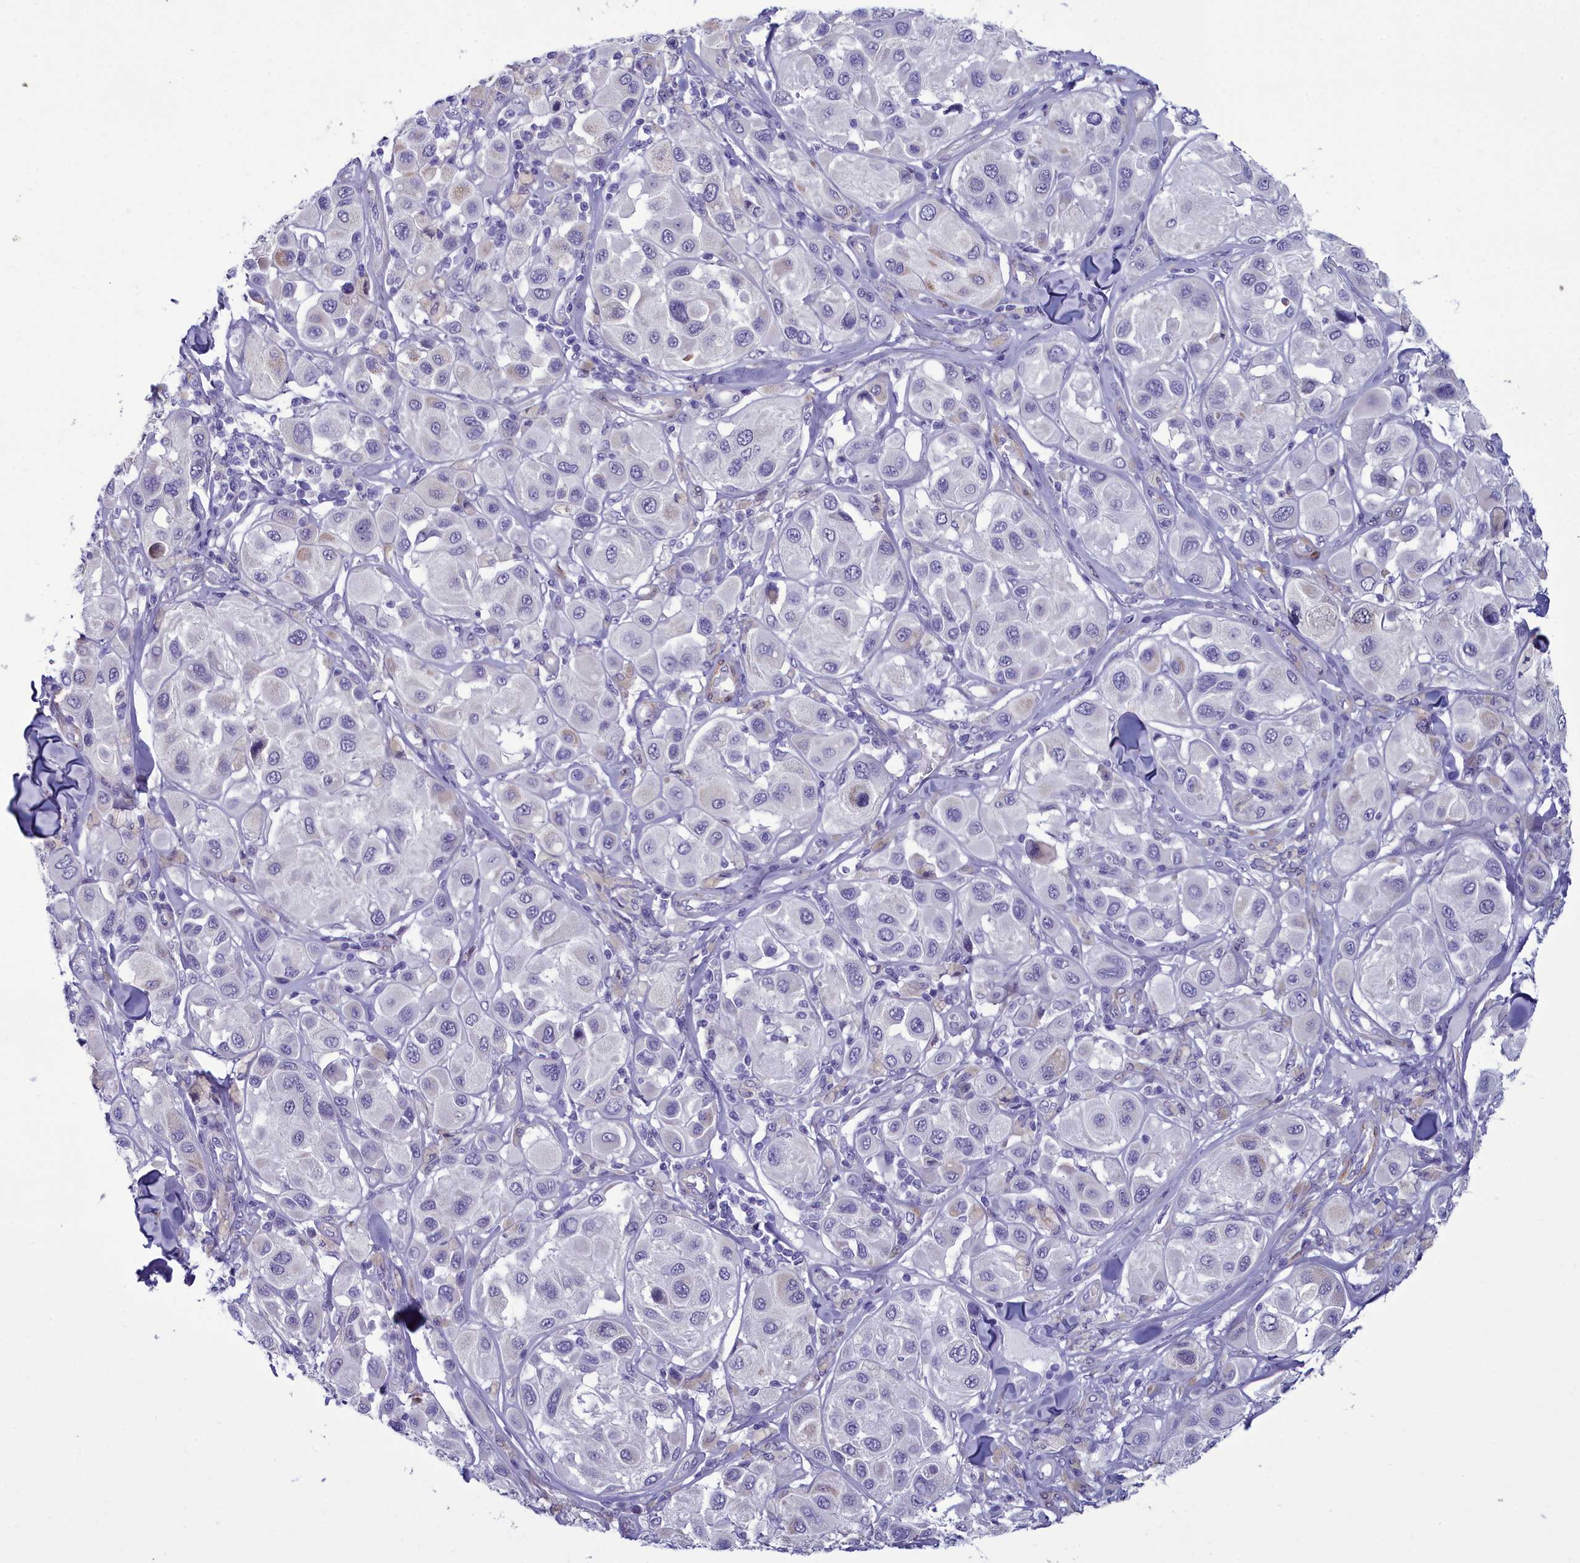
{"staining": {"intensity": "negative", "quantity": "none", "location": "none"}, "tissue": "melanoma", "cell_type": "Tumor cells", "image_type": "cancer", "snomed": [{"axis": "morphology", "description": "Malignant melanoma, Metastatic site"}, {"axis": "topography", "description": "Skin"}], "caption": "High power microscopy histopathology image of an immunohistochemistry (IHC) histopathology image of malignant melanoma (metastatic site), revealing no significant positivity in tumor cells.", "gene": "PPP1R14A", "patient": {"sex": "male", "age": 41}}